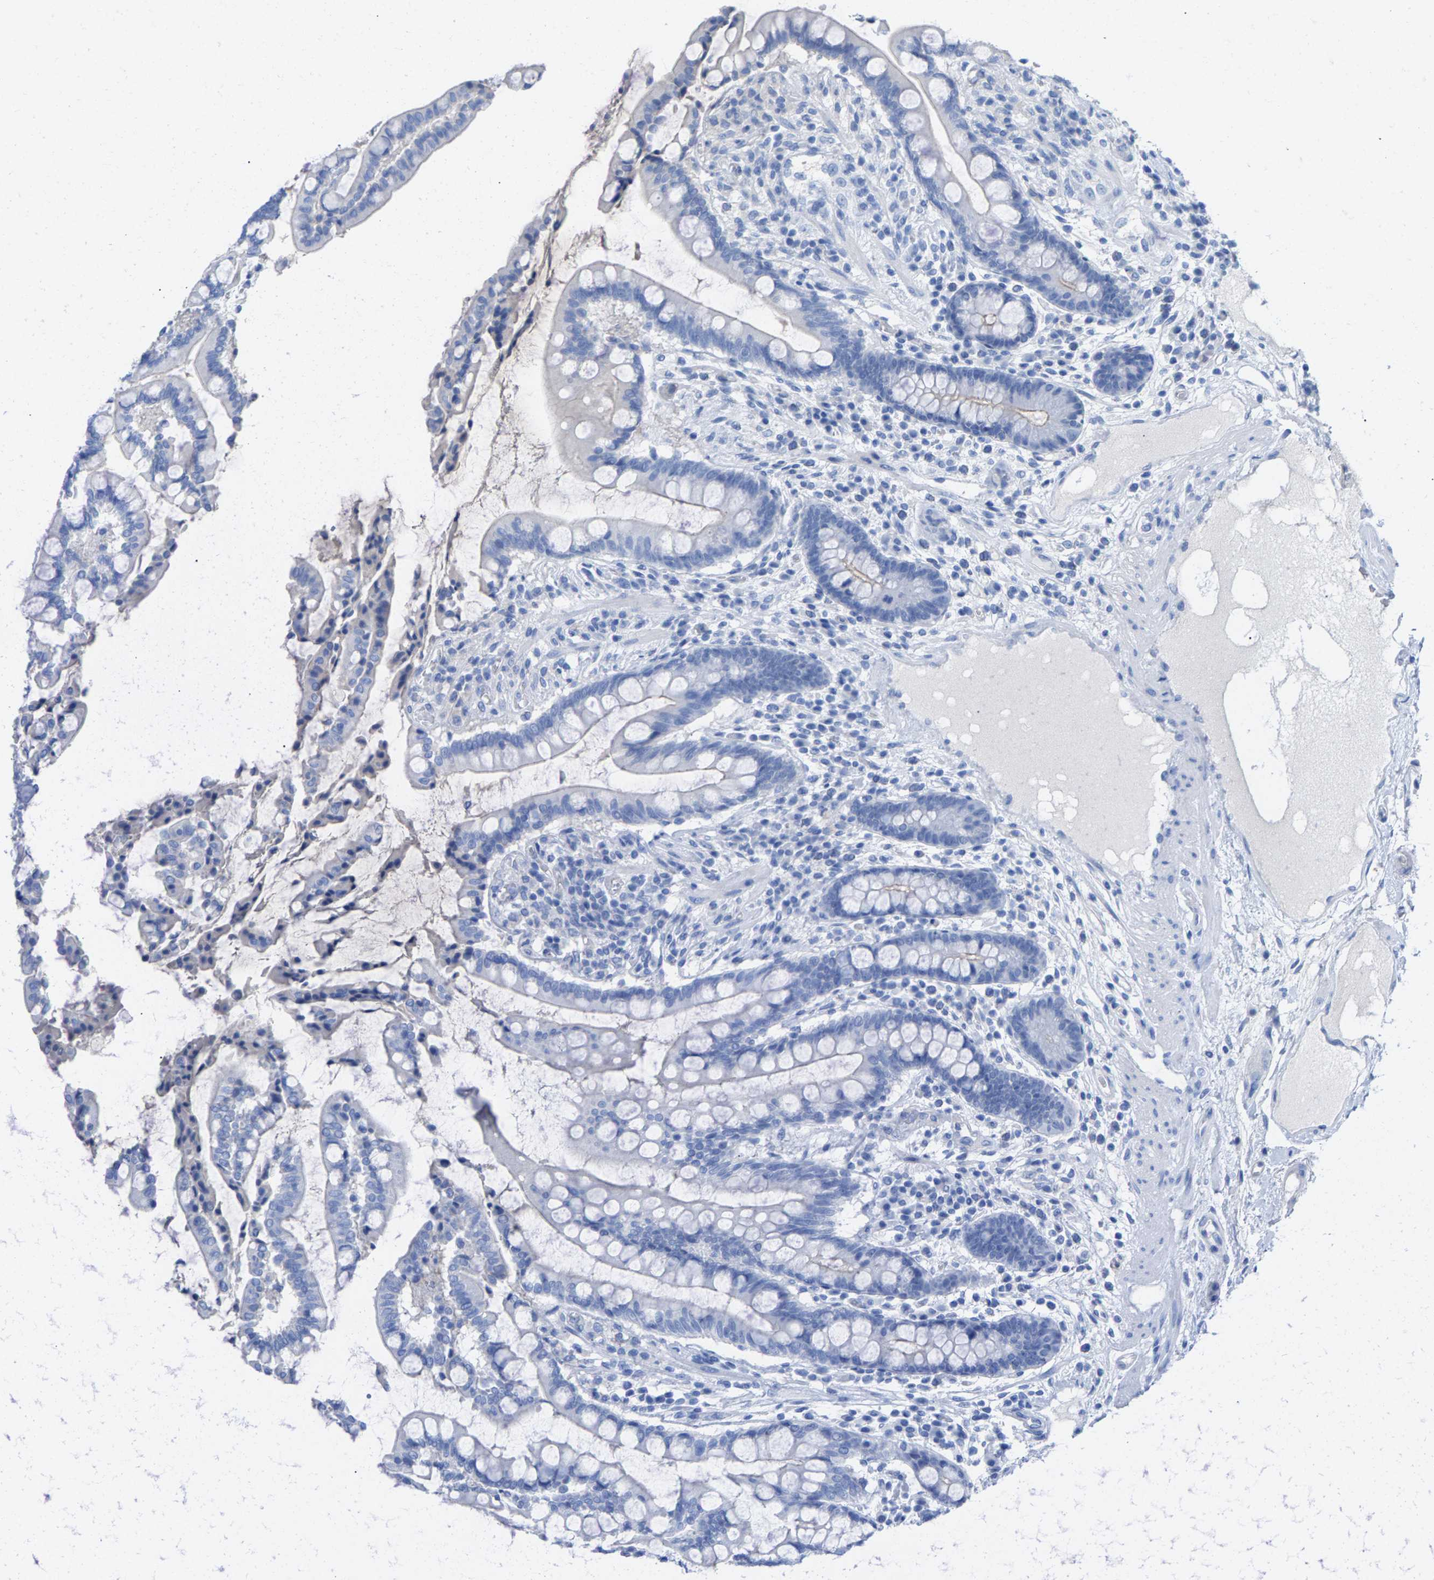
{"staining": {"intensity": "negative", "quantity": "none", "location": "none"}, "tissue": "colon", "cell_type": "Endothelial cells", "image_type": "normal", "snomed": [{"axis": "morphology", "description": "Normal tissue, NOS"}, {"axis": "topography", "description": "Colon"}], "caption": "Immunohistochemistry histopathology image of normal human colon stained for a protein (brown), which shows no staining in endothelial cells. (Stains: DAB (3,3'-diaminobenzidine) immunohistochemistry with hematoxylin counter stain, Microscopy: brightfield microscopy at high magnification).", "gene": "CPA1", "patient": {"sex": "male", "age": 73}}